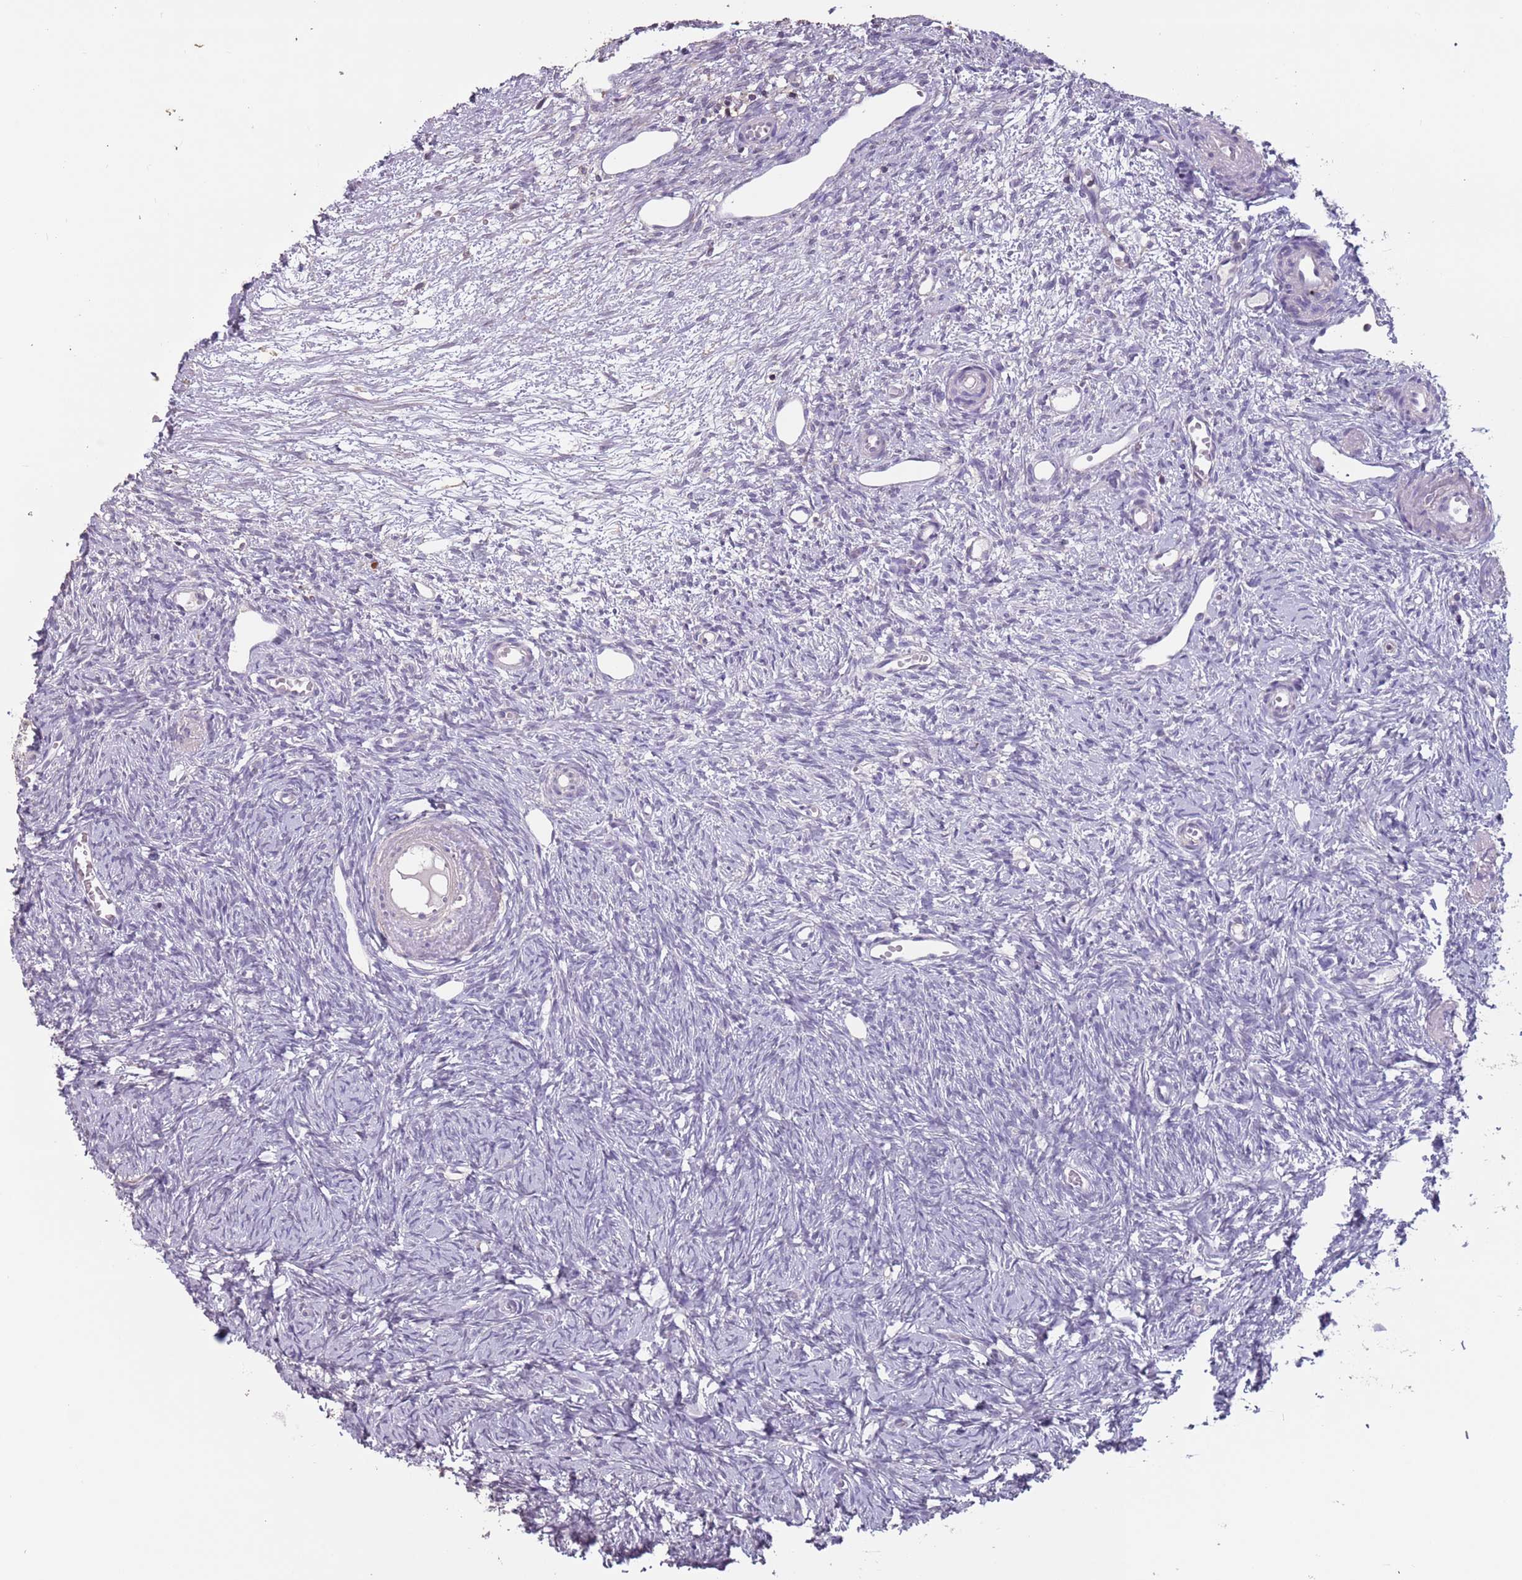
{"staining": {"intensity": "negative", "quantity": "none", "location": "none"}, "tissue": "ovary", "cell_type": "Ovarian stroma cells", "image_type": "normal", "snomed": [{"axis": "morphology", "description": "Normal tissue, NOS"}, {"axis": "topography", "description": "Ovary"}], "caption": "The micrograph shows no staining of ovarian stroma cells in normal ovary. (Stains: DAB (3,3'-diaminobenzidine) immunohistochemistry (IHC) with hematoxylin counter stain, Microscopy: brightfield microscopy at high magnification).", "gene": "SUN5", "patient": {"sex": "female", "age": 51}}